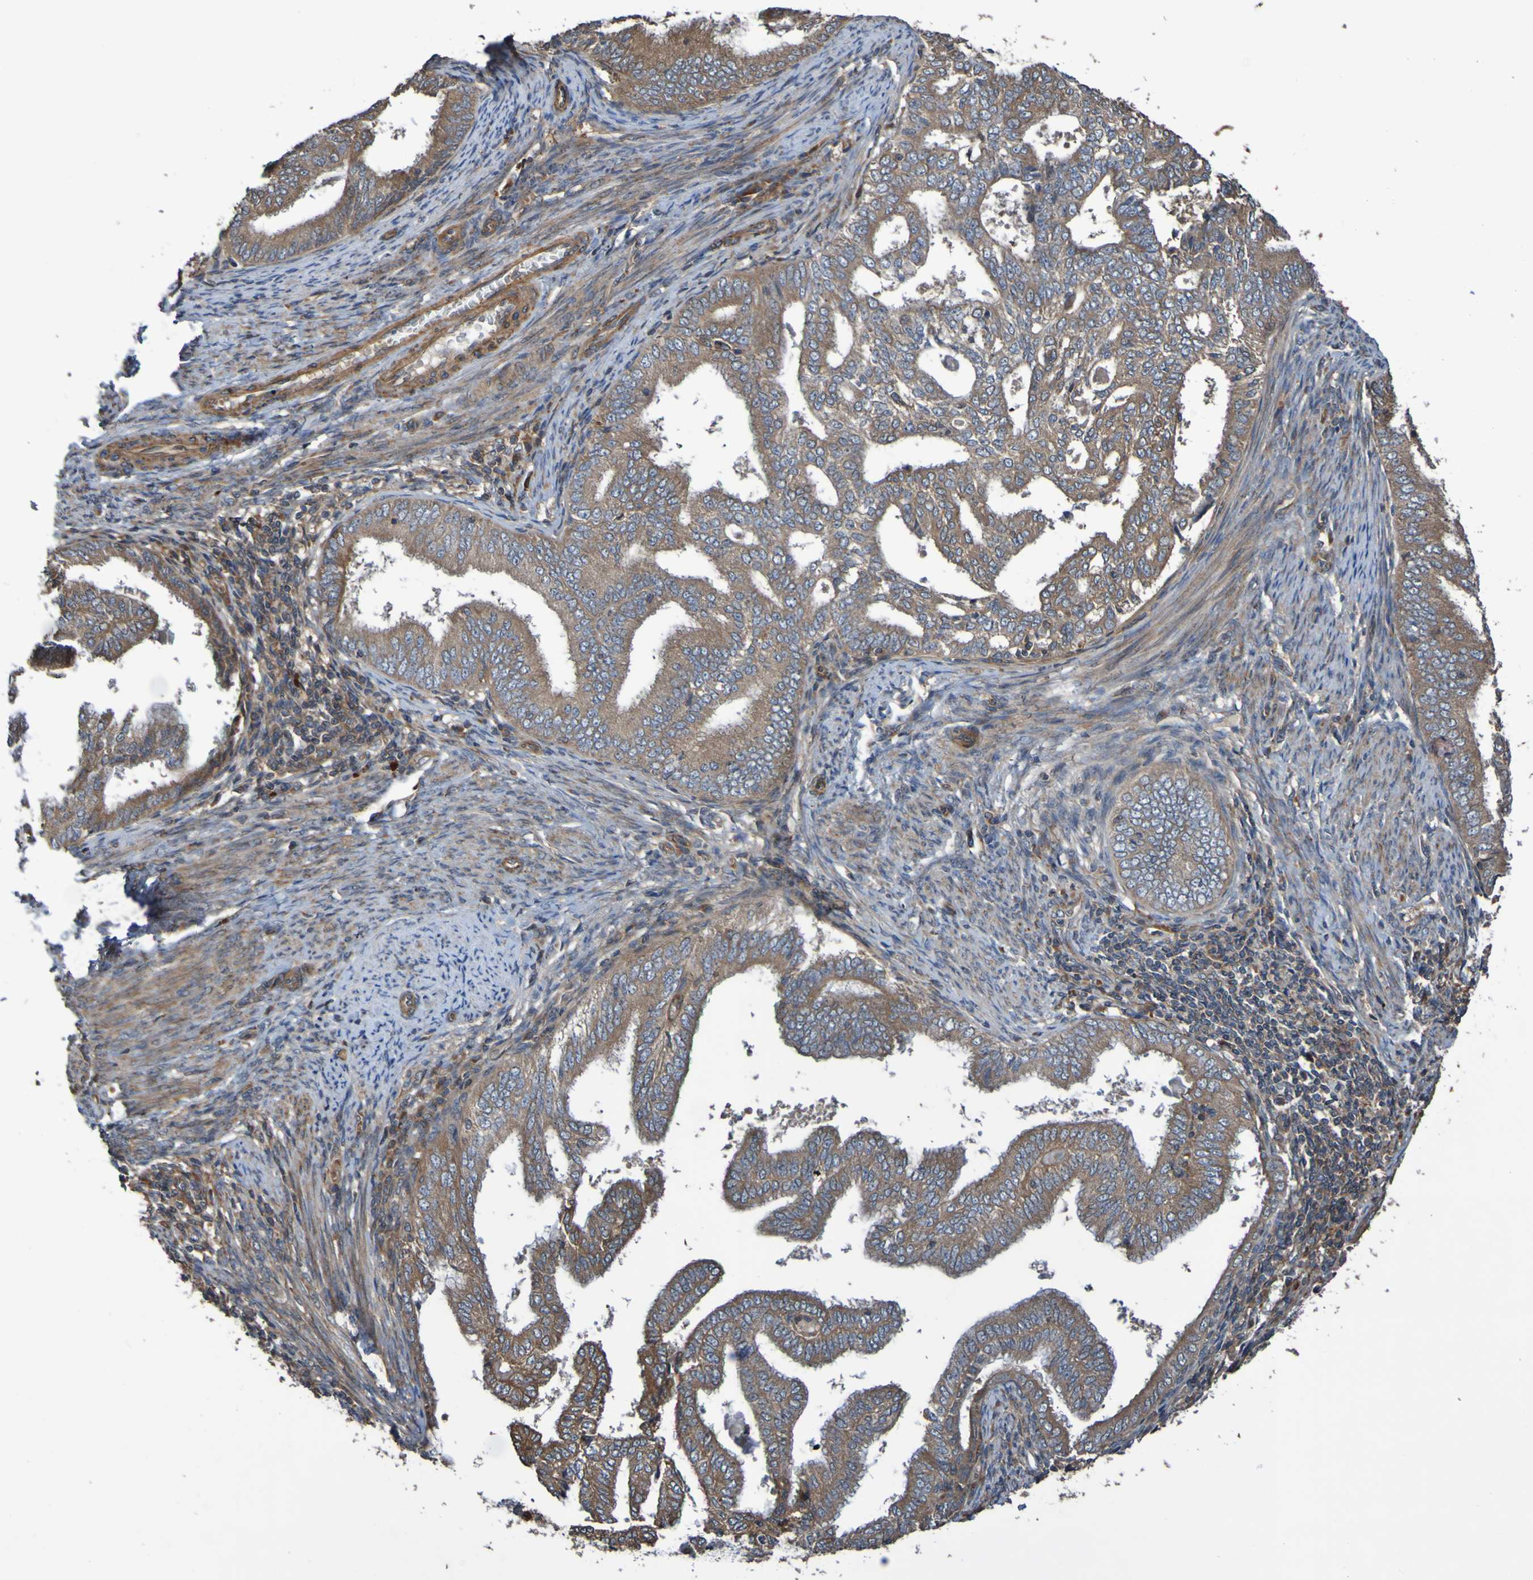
{"staining": {"intensity": "moderate", "quantity": ">75%", "location": "cytoplasmic/membranous"}, "tissue": "endometrial cancer", "cell_type": "Tumor cells", "image_type": "cancer", "snomed": [{"axis": "morphology", "description": "Adenocarcinoma, NOS"}, {"axis": "topography", "description": "Endometrium"}], "caption": "Immunohistochemistry of endometrial cancer (adenocarcinoma) shows medium levels of moderate cytoplasmic/membranous staining in about >75% of tumor cells.", "gene": "UCN", "patient": {"sex": "female", "age": 58}}